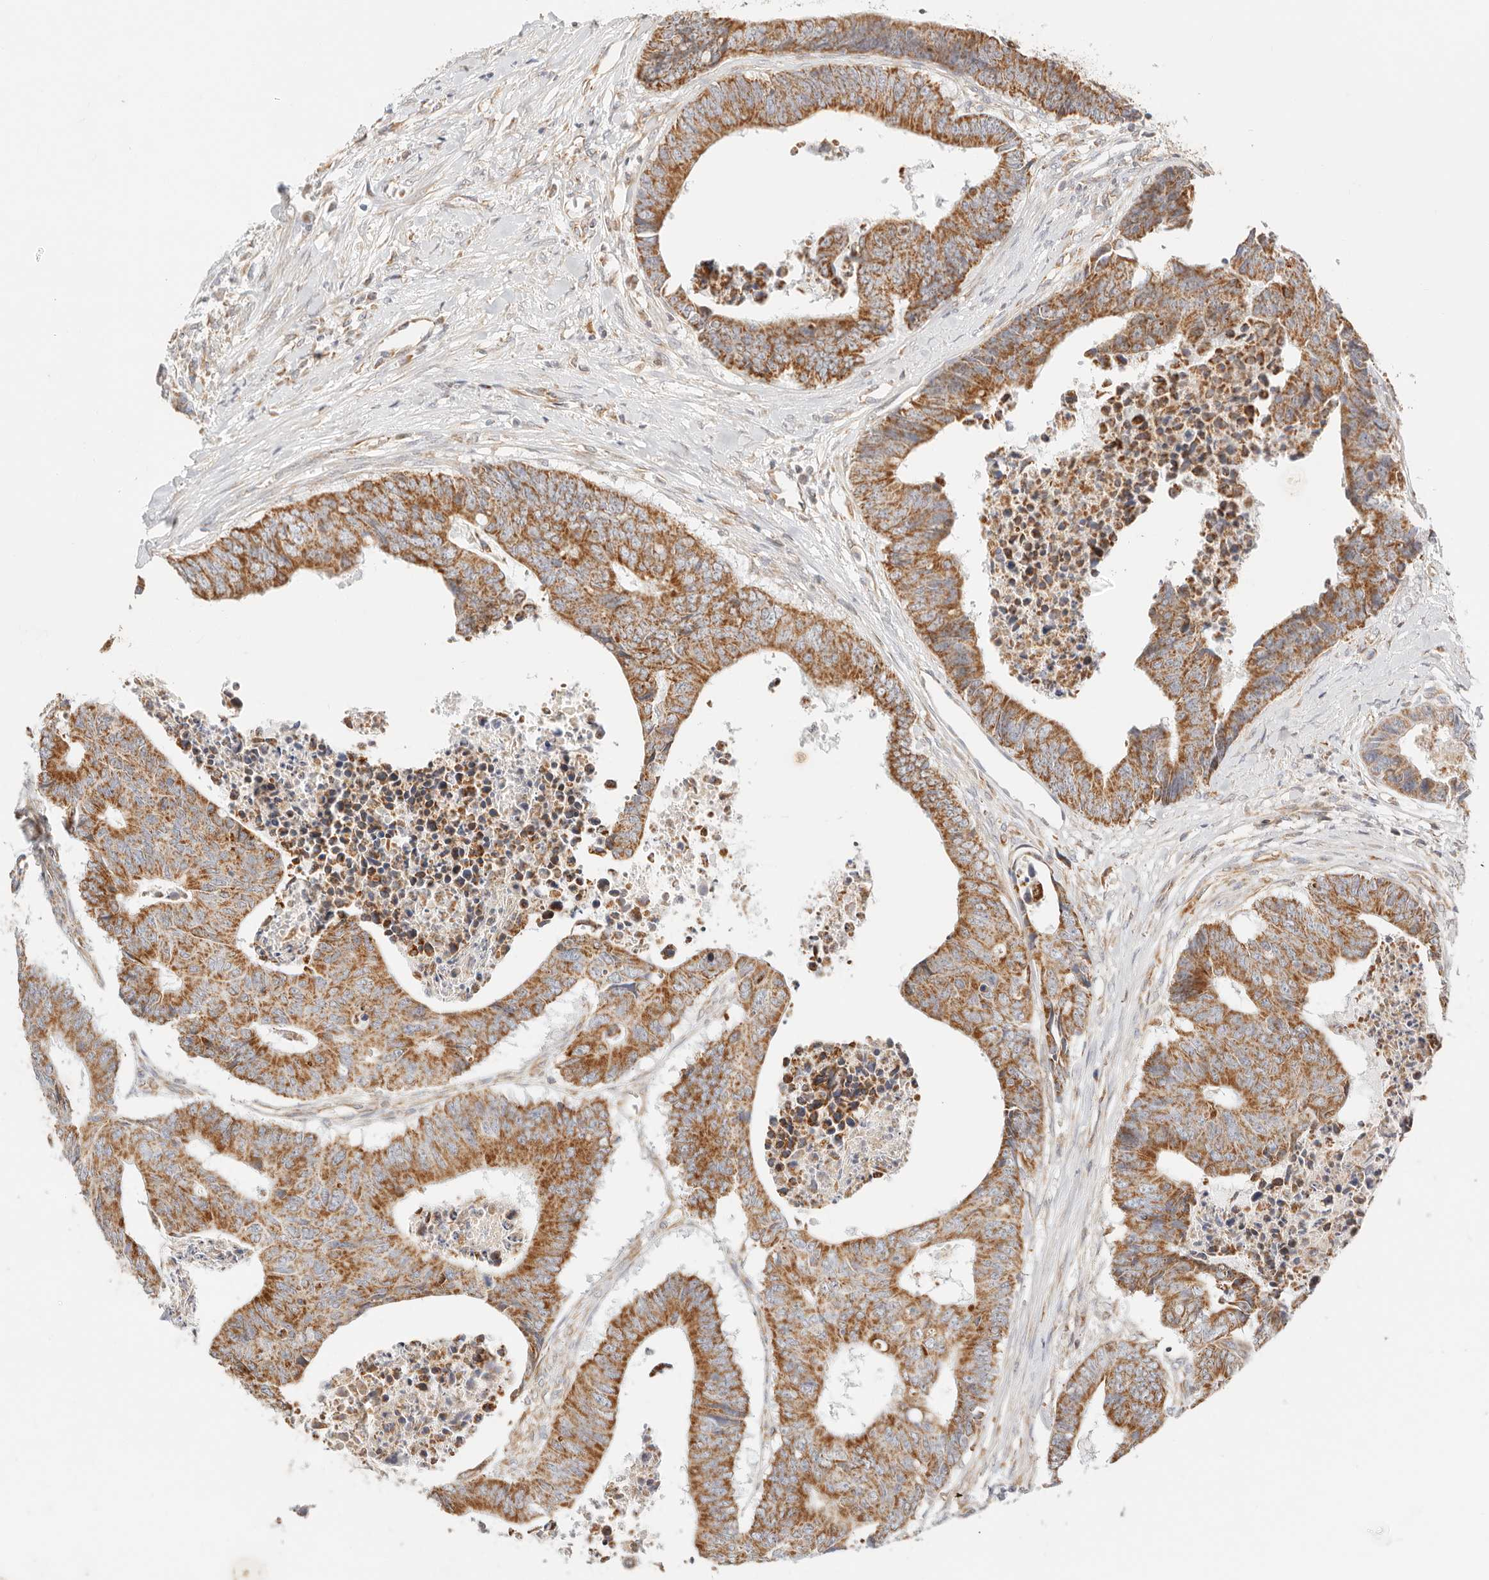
{"staining": {"intensity": "moderate", "quantity": ">75%", "location": "cytoplasmic/membranous"}, "tissue": "colorectal cancer", "cell_type": "Tumor cells", "image_type": "cancer", "snomed": [{"axis": "morphology", "description": "Adenocarcinoma, NOS"}, {"axis": "topography", "description": "Rectum"}], "caption": "Protein analysis of colorectal cancer (adenocarcinoma) tissue reveals moderate cytoplasmic/membranous staining in about >75% of tumor cells.", "gene": "ZC3H11A", "patient": {"sex": "male", "age": 84}}